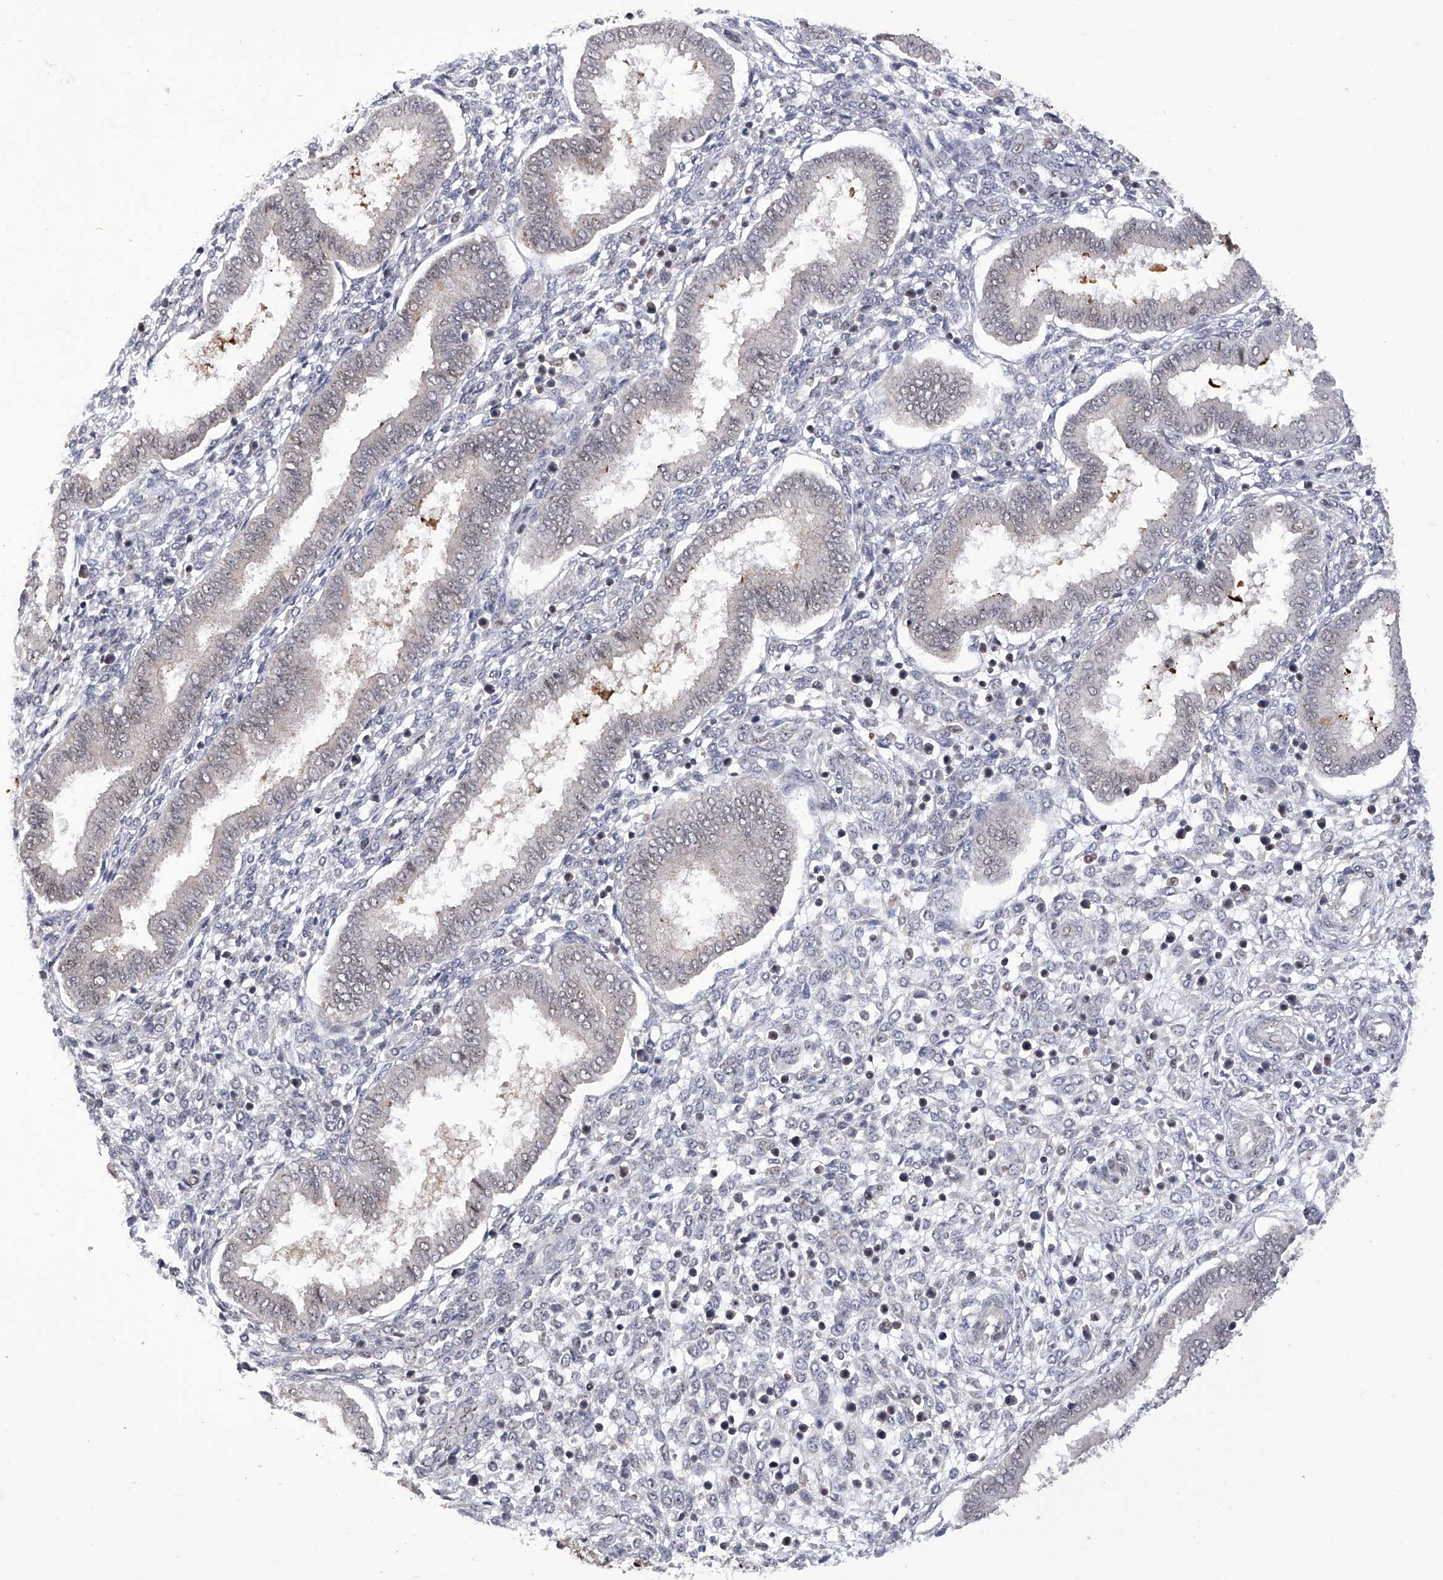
{"staining": {"intensity": "moderate", "quantity": "<25%", "location": "nuclear"}, "tissue": "endometrium", "cell_type": "Cells in endometrial stroma", "image_type": "normal", "snomed": [{"axis": "morphology", "description": "Normal tissue, NOS"}, {"axis": "topography", "description": "Endometrium"}], "caption": "This is a micrograph of immunohistochemistry (IHC) staining of benign endometrium, which shows moderate positivity in the nuclear of cells in endometrial stroma.", "gene": "RAD54L", "patient": {"sex": "female", "age": 24}}